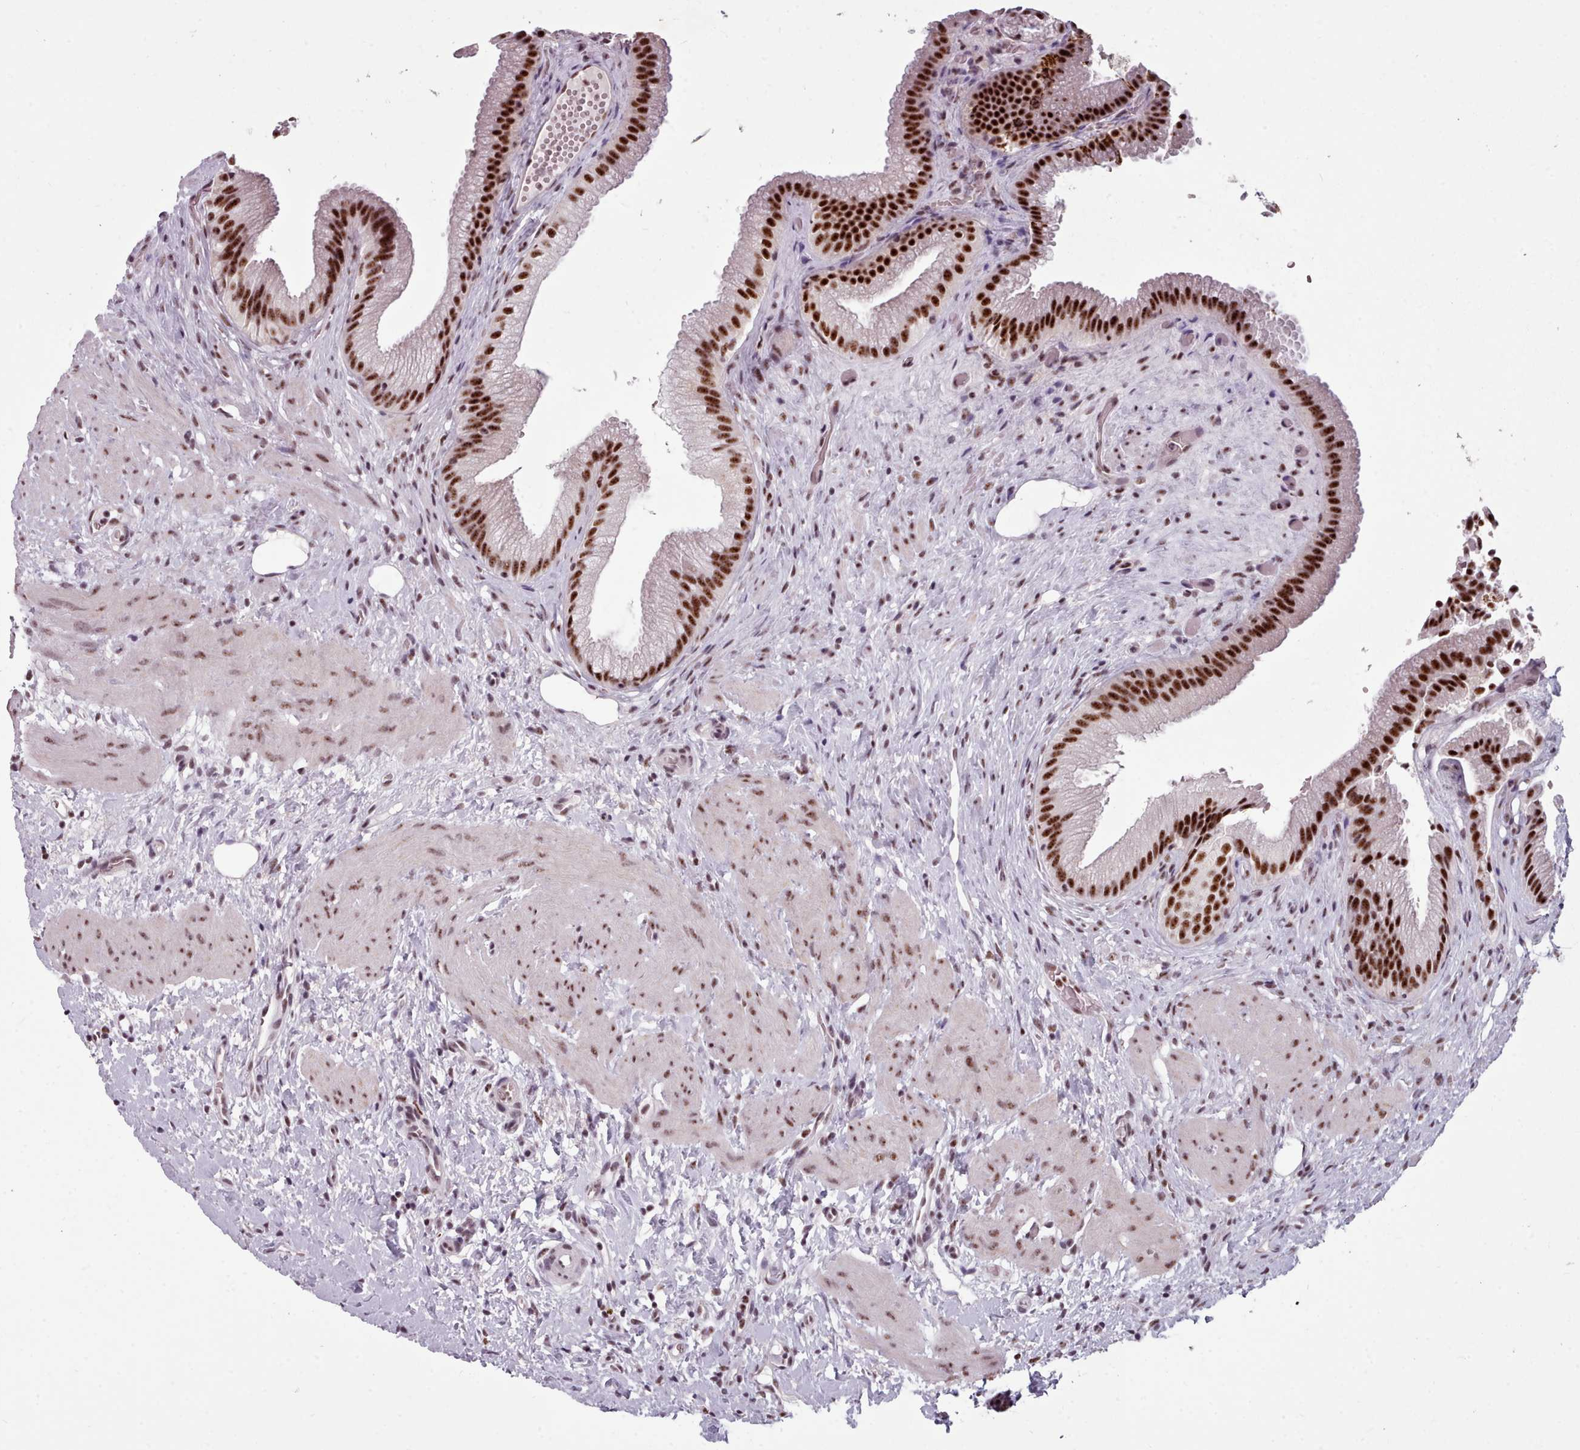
{"staining": {"intensity": "strong", "quantity": ">75%", "location": "nuclear"}, "tissue": "gallbladder", "cell_type": "Glandular cells", "image_type": "normal", "snomed": [{"axis": "morphology", "description": "Normal tissue, NOS"}, {"axis": "topography", "description": "Gallbladder"}], "caption": "DAB (3,3'-diaminobenzidine) immunohistochemical staining of benign human gallbladder exhibits strong nuclear protein expression in about >75% of glandular cells.", "gene": "SRRM1", "patient": {"sex": "female", "age": 64}}